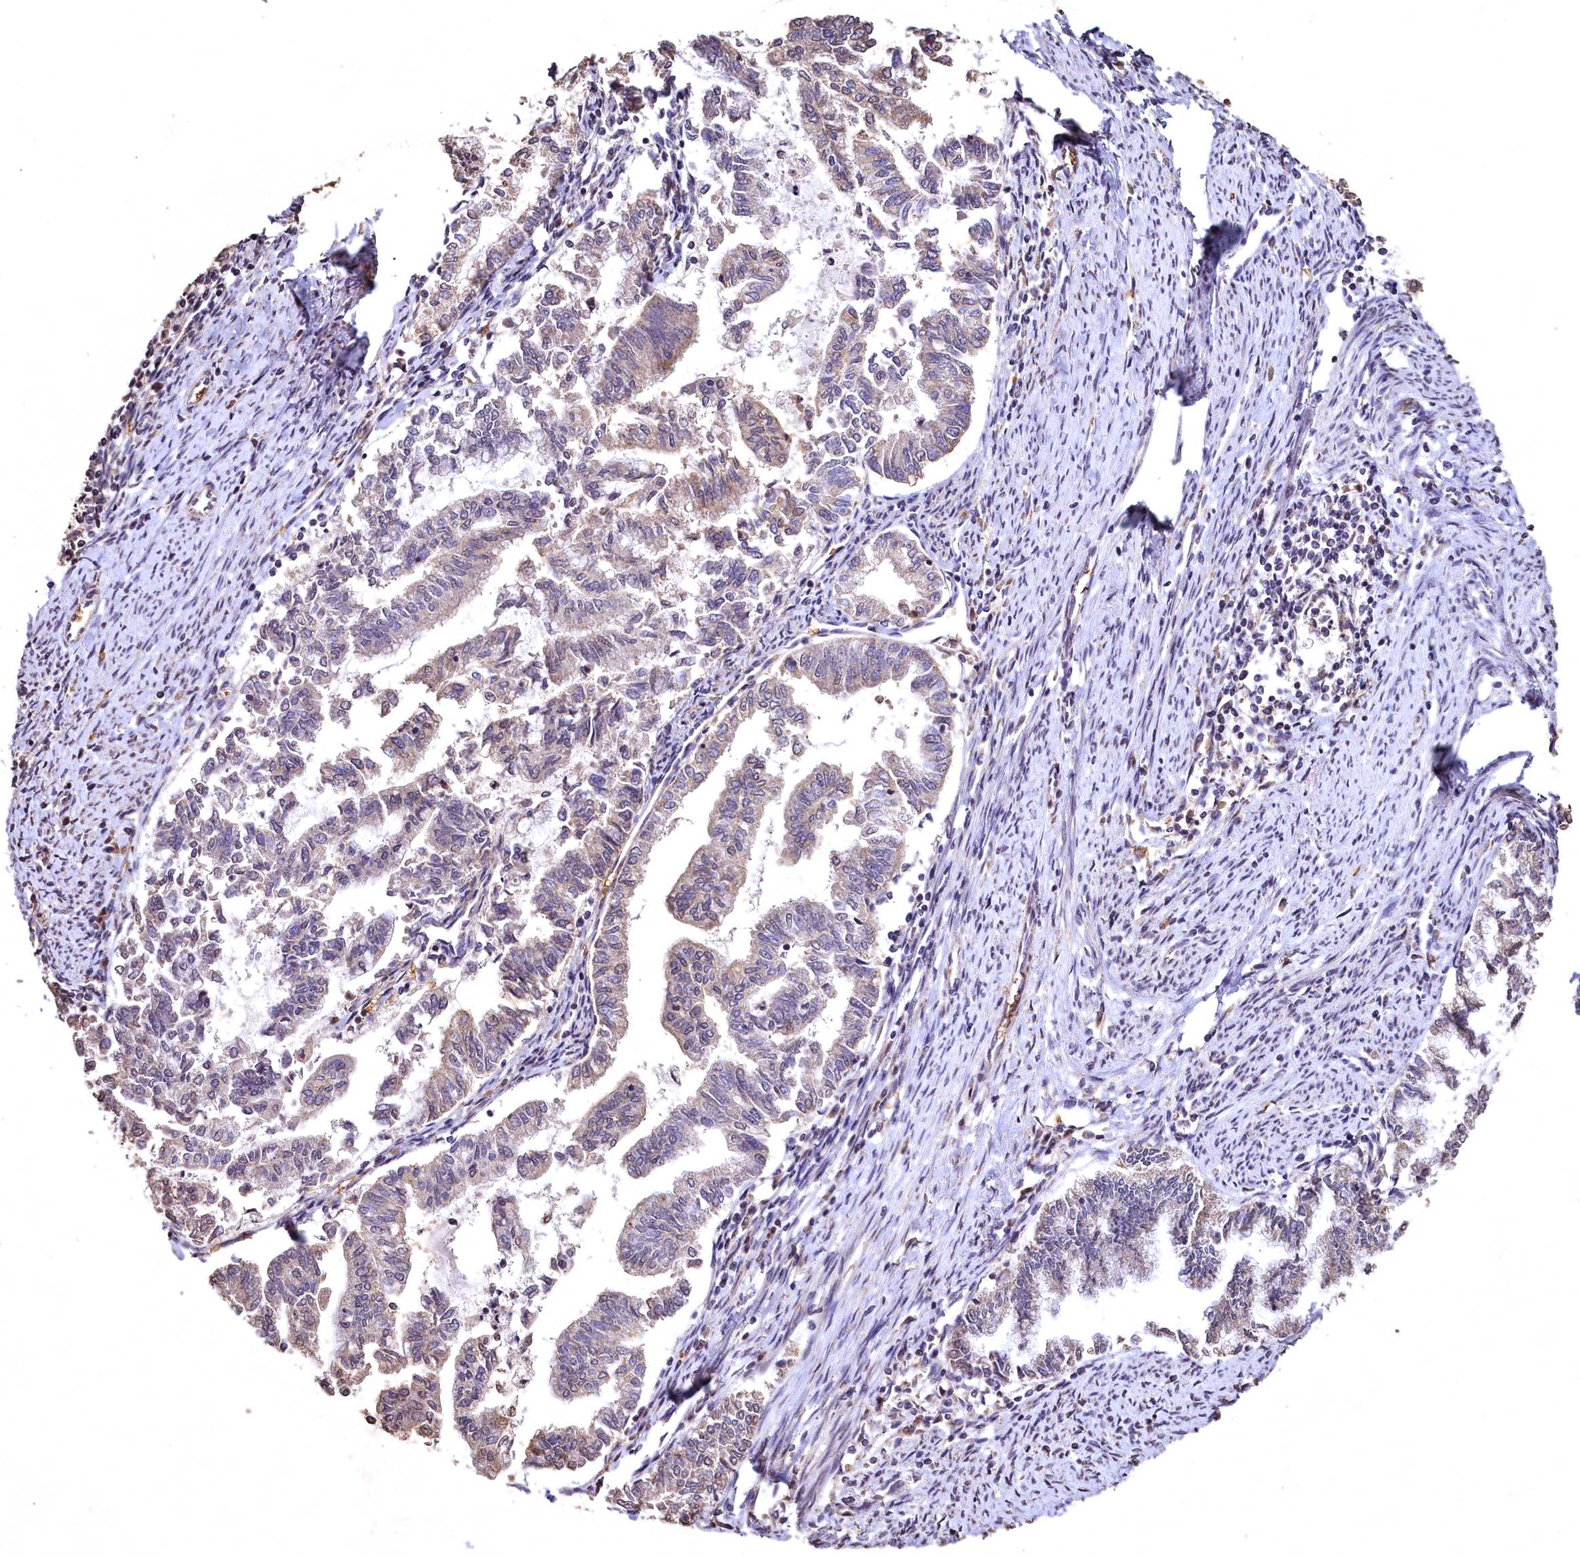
{"staining": {"intensity": "weak", "quantity": ">75%", "location": "cytoplasmic/membranous"}, "tissue": "endometrial cancer", "cell_type": "Tumor cells", "image_type": "cancer", "snomed": [{"axis": "morphology", "description": "Adenocarcinoma, NOS"}, {"axis": "topography", "description": "Endometrium"}], "caption": "The micrograph demonstrates a brown stain indicating the presence of a protein in the cytoplasmic/membranous of tumor cells in endometrial cancer.", "gene": "SPTA1", "patient": {"sex": "female", "age": 79}}